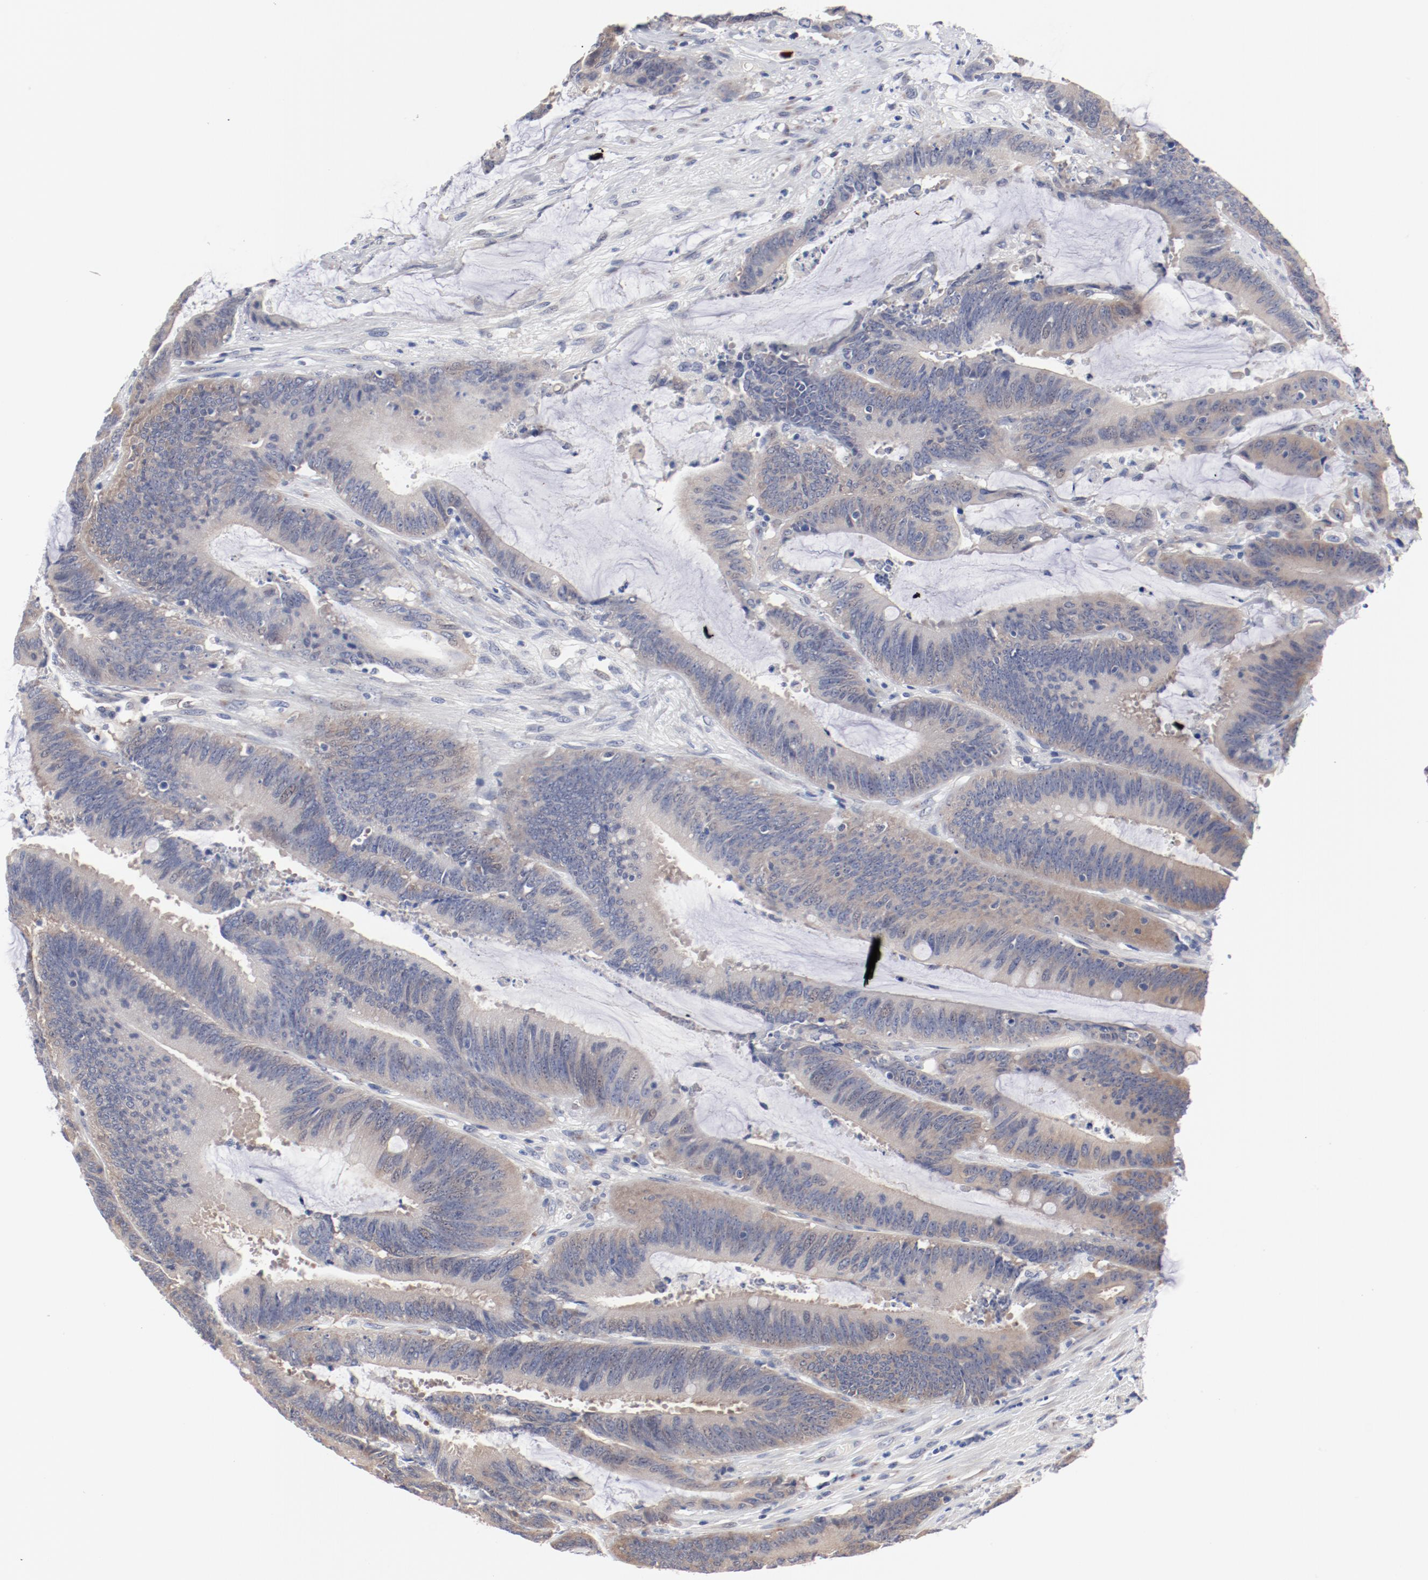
{"staining": {"intensity": "weak", "quantity": ">75%", "location": "cytoplasmic/membranous"}, "tissue": "colorectal cancer", "cell_type": "Tumor cells", "image_type": "cancer", "snomed": [{"axis": "morphology", "description": "Adenocarcinoma, NOS"}, {"axis": "topography", "description": "Rectum"}], "caption": "DAB (3,3'-diaminobenzidine) immunohistochemical staining of human colorectal adenocarcinoma displays weak cytoplasmic/membranous protein expression in approximately >75% of tumor cells. (DAB (3,3'-diaminobenzidine) IHC, brown staining for protein, blue staining for nuclei).", "gene": "GPR143", "patient": {"sex": "female", "age": 66}}